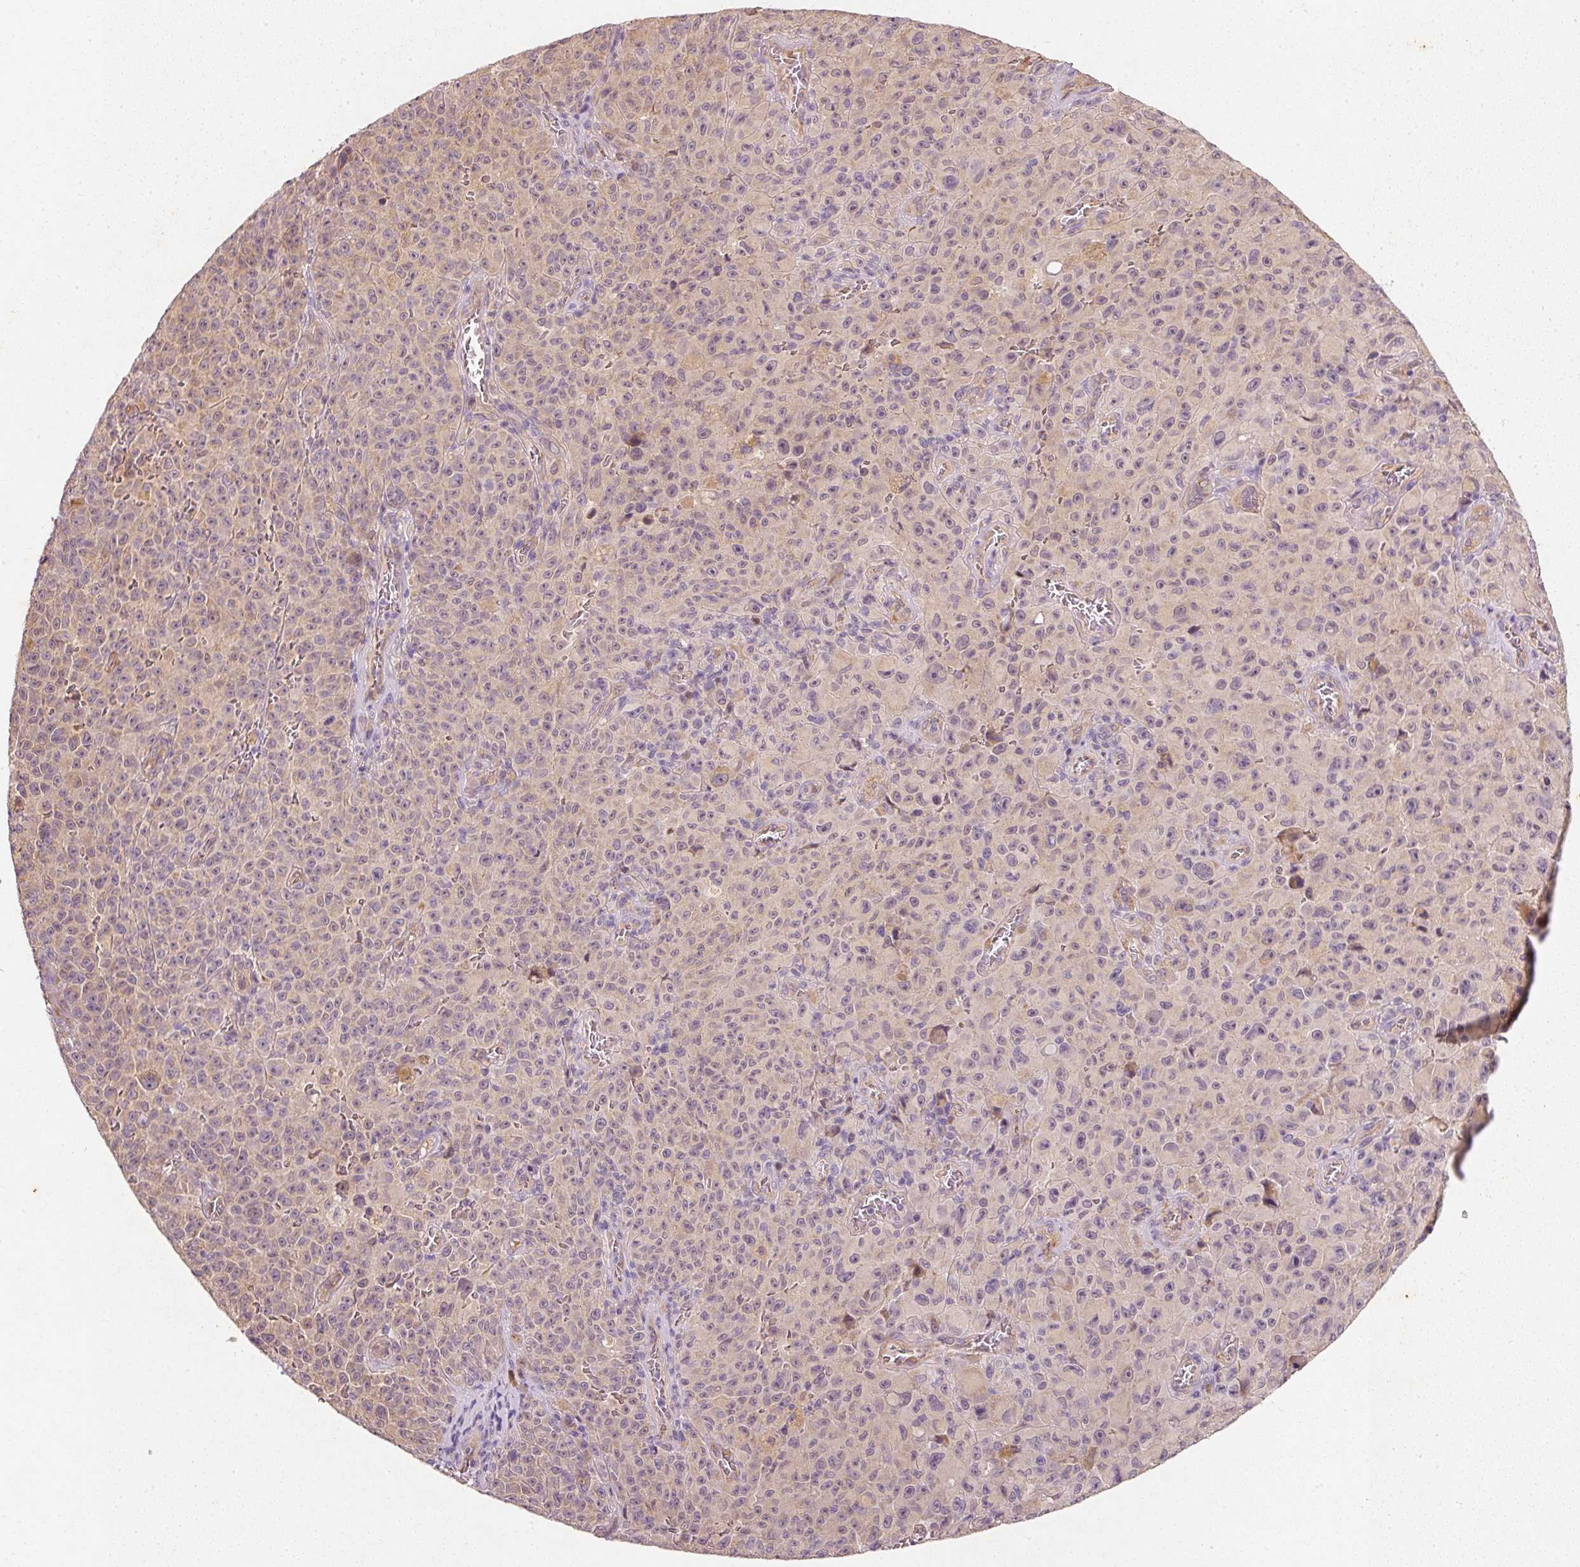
{"staining": {"intensity": "weak", "quantity": "<25%", "location": "cytoplasmic/membranous"}, "tissue": "melanoma", "cell_type": "Tumor cells", "image_type": "cancer", "snomed": [{"axis": "morphology", "description": "Malignant melanoma, NOS"}, {"axis": "topography", "description": "Skin"}], "caption": "Micrograph shows no significant protein expression in tumor cells of malignant melanoma.", "gene": "RGL2", "patient": {"sex": "female", "age": 82}}